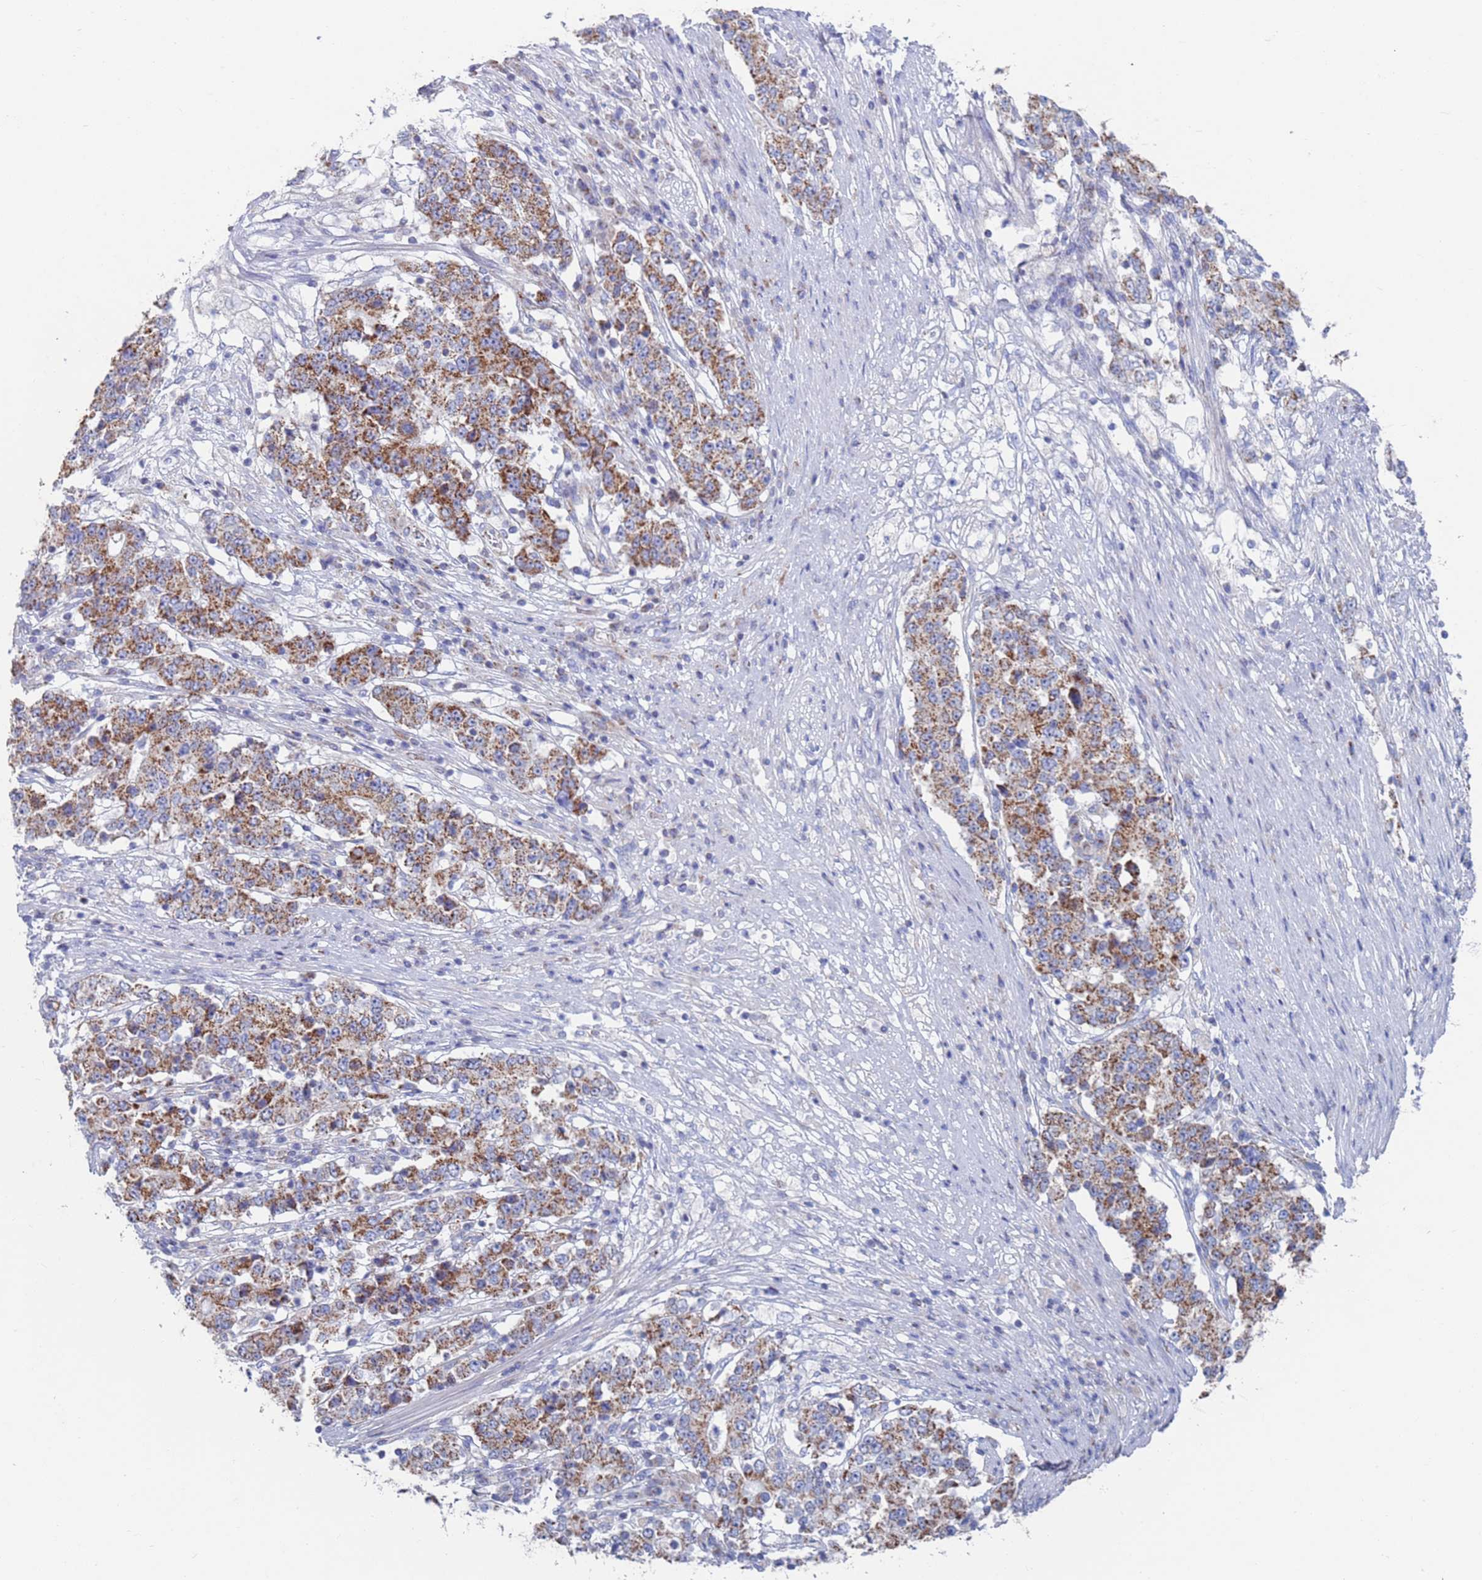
{"staining": {"intensity": "moderate", "quantity": ">75%", "location": "cytoplasmic/membranous"}, "tissue": "stomach cancer", "cell_type": "Tumor cells", "image_type": "cancer", "snomed": [{"axis": "morphology", "description": "Adenocarcinoma, NOS"}, {"axis": "topography", "description": "Stomach"}], "caption": "The photomicrograph reveals a brown stain indicating the presence of a protein in the cytoplasmic/membranous of tumor cells in stomach cancer. (Brightfield microscopy of DAB IHC at high magnification).", "gene": "MRPL22", "patient": {"sex": "male", "age": 59}}